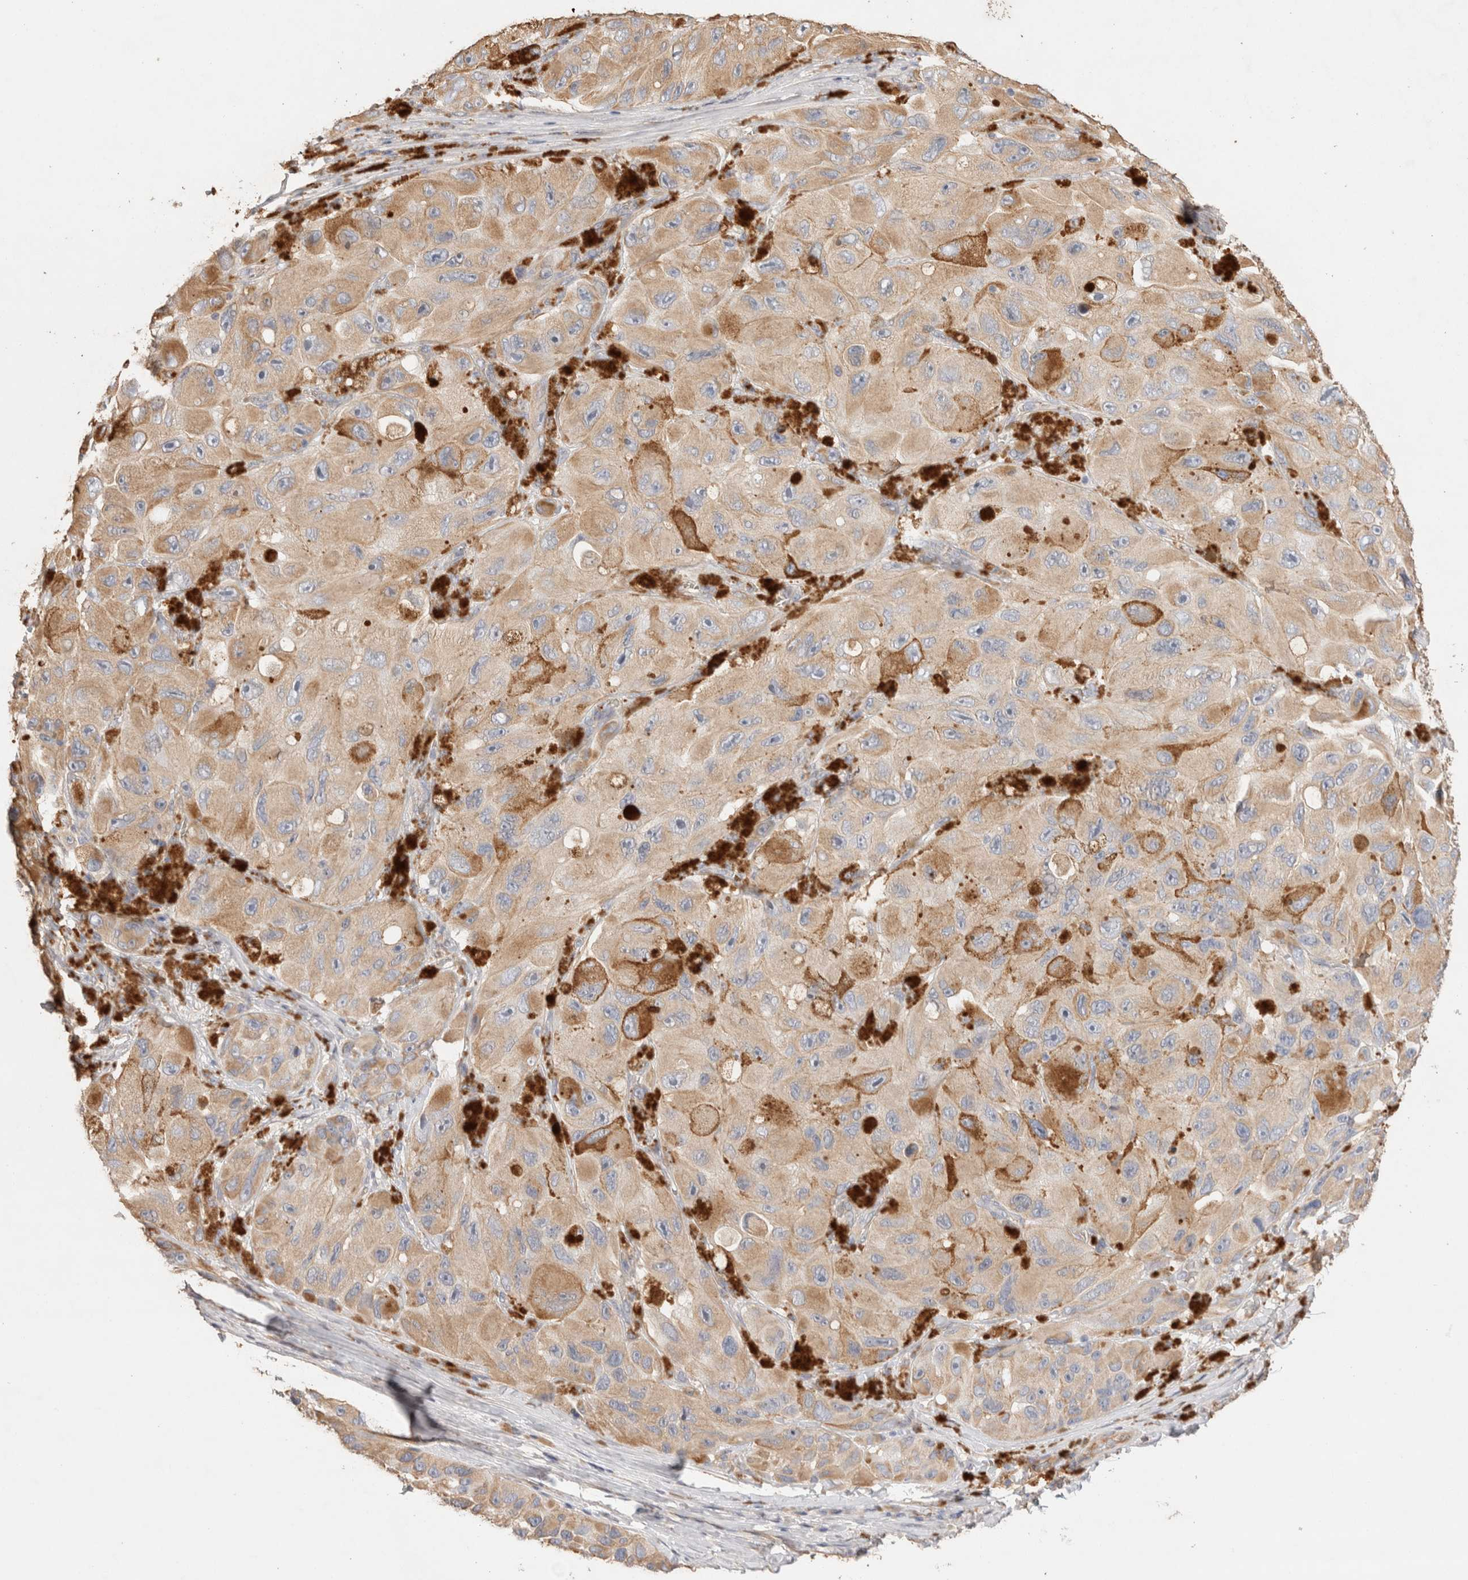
{"staining": {"intensity": "weak", "quantity": ">75%", "location": "cytoplasmic/membranous"}, "tissue": "melanoma", "cell_type": "Tumor cells", "image_type": "cancer", "snomed": [{"axis": "morphology", "description": "Malignant melanoma, NOS"}, {"axis": "topography", "description": "Skin"}], "caption": "Protein analysis of malignant melanoma tissue displays weak cytoplasmic/membranous expression in about >75% of tumor cells. (brown staining indicates protein expression, while blue staining denotes nuclei).", "gene": "PROS1", "patient": {"sex": "female", "age": 73}}